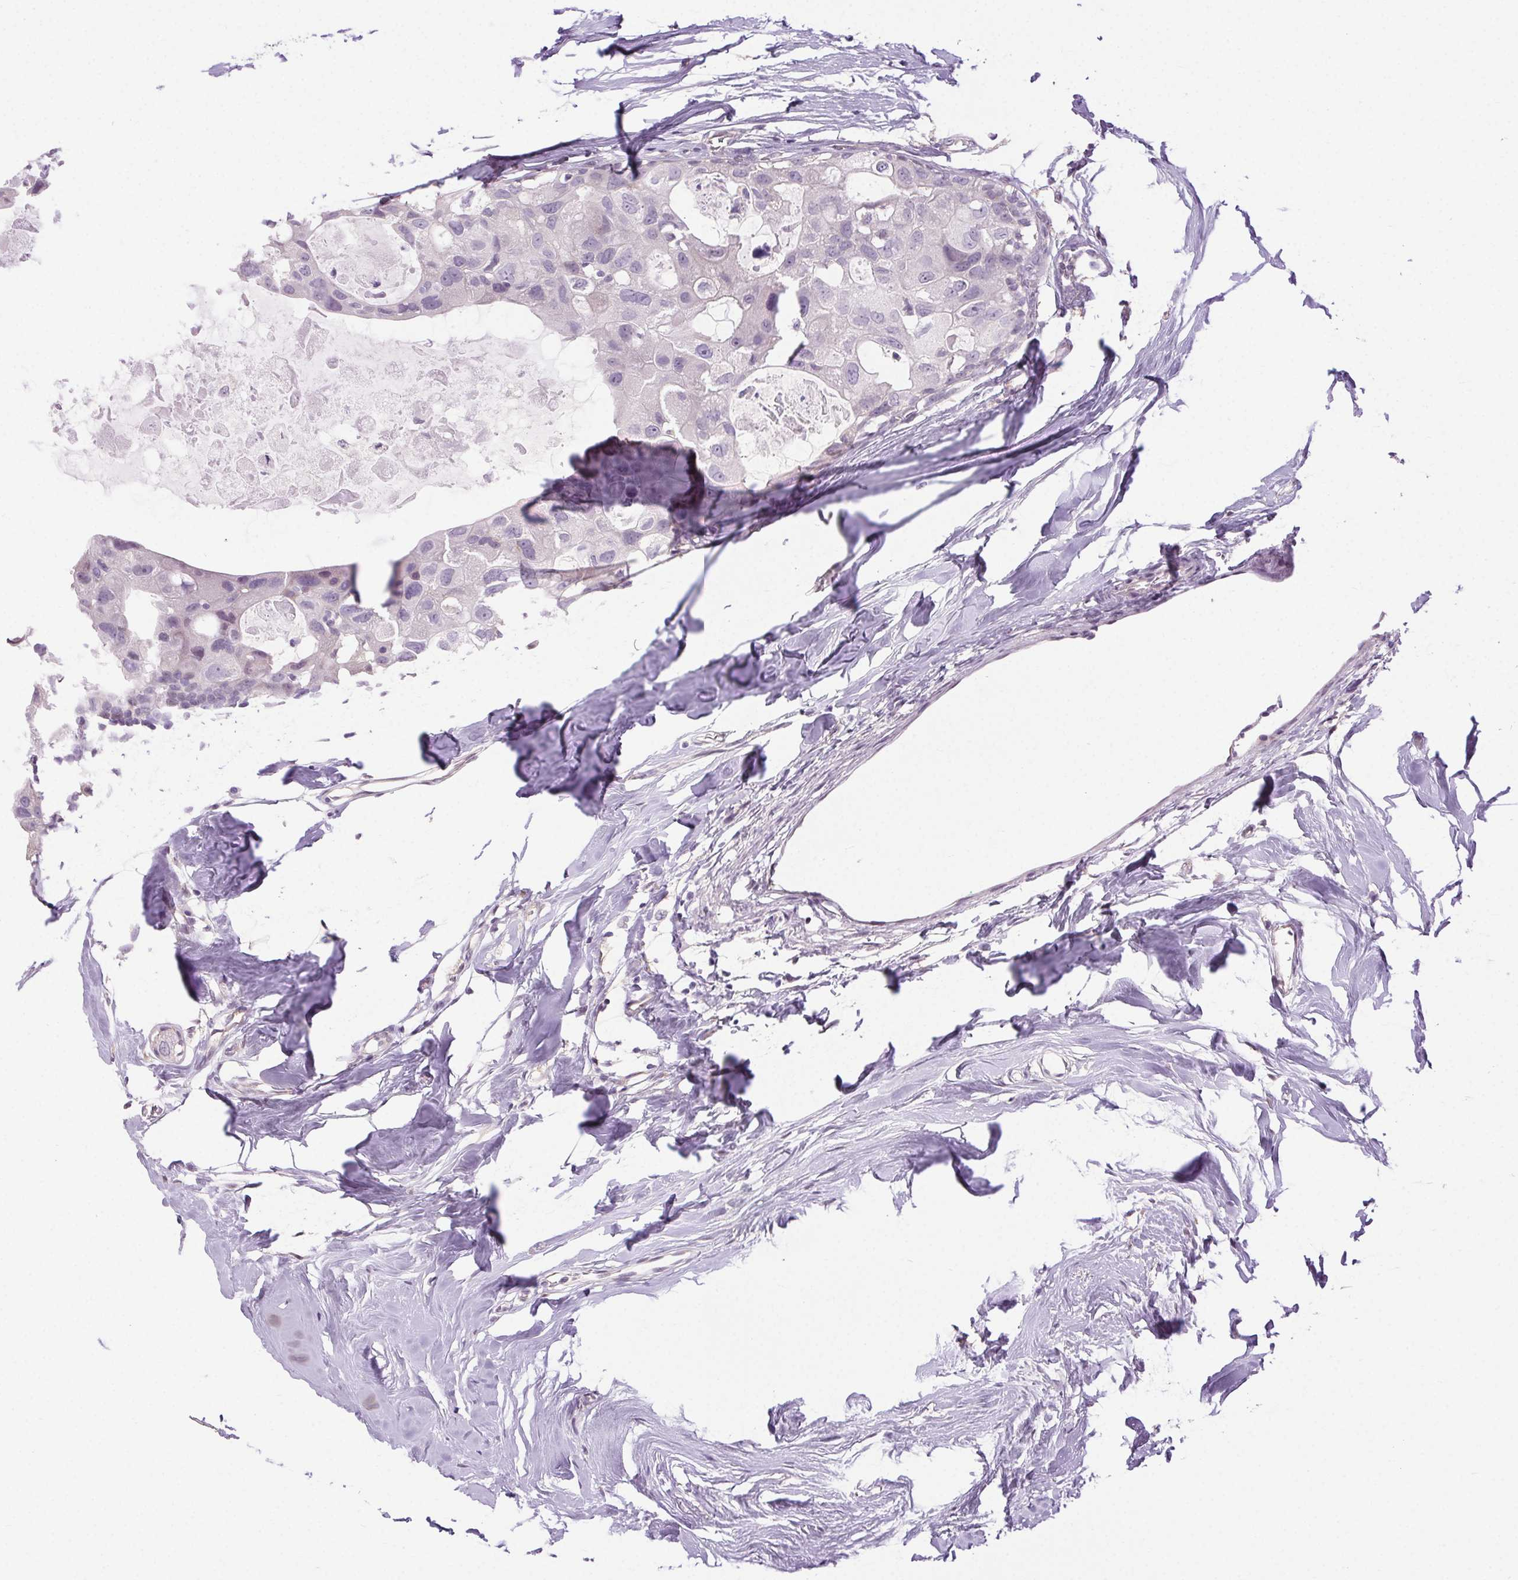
{"staining": {"intensity": "negative", "quantity": "none", "location": "none"}, "tissue": "breast cancer", "cell_type": "Tumor cells", "image_type": "cancer", "snomed": [{"axis": "morphology", "description": "Duct carcinoma"}, {"axis": "topography", "description": "Breast"}], "caption": "Immunohistochemistry histopathology image of neoplastic tissue: human breast cancer (intraductal carcinoma) stained with DAB (3,3'-diaminobenzidine) displays no significant protein staining in tumor cells. The staining is performed using DAB (3,3'-diaminobenzidine) brown chromogen with nuclei counter-stained in using hematoxylin.", "gene": "SYT11", "patient": {"sex": "female", "age": 43}}